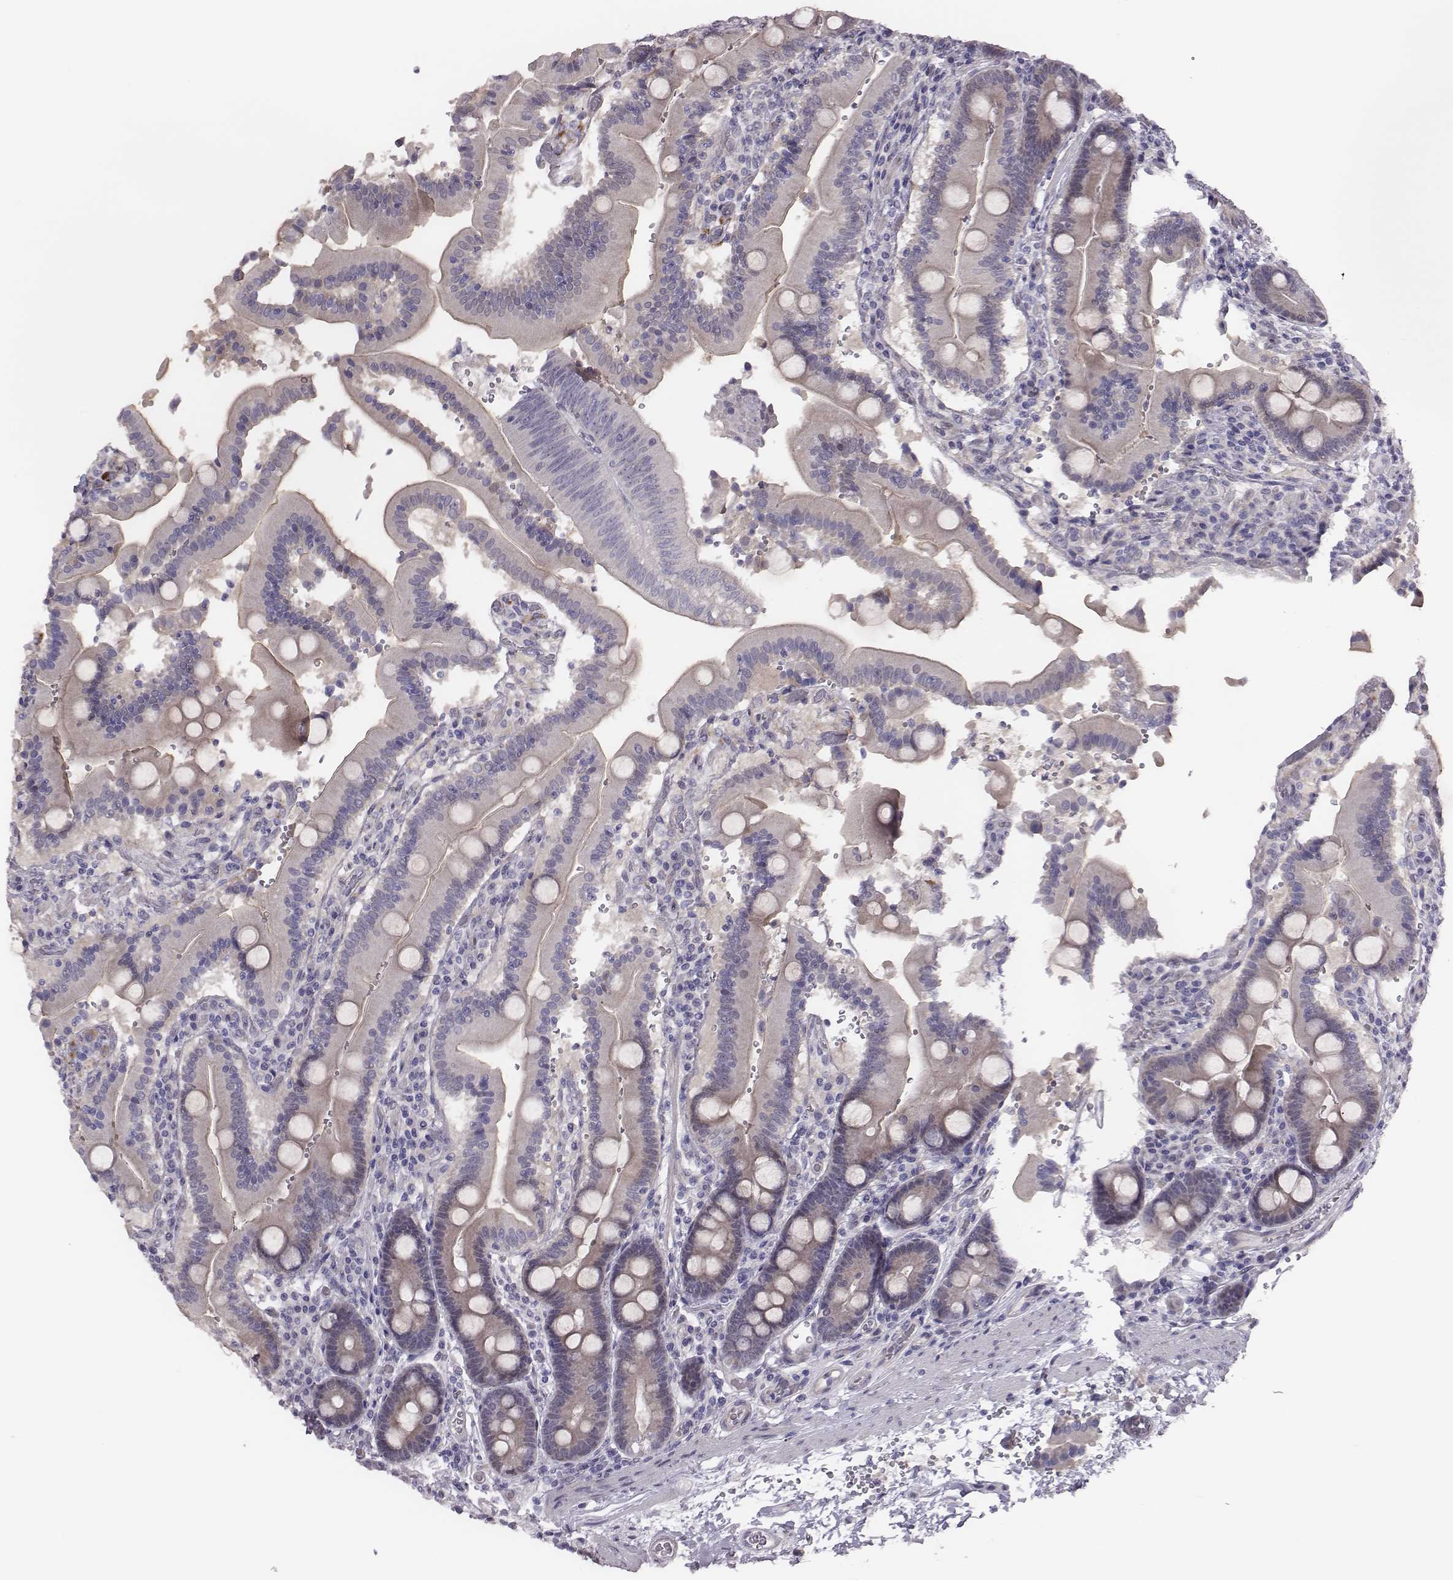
{"staining": {"intensity": "negative", "quantity": "none", "location": "none"}, "tissue": "duodenum", "cell_type": "Glandular cells", "image_type": "normal", "snomed": [{"axis": "morphology", "description": "Normal tissue, NOS"}, {"axis": "topography", "description": "Duodenum"}], "caption": "This photomicrograph is of unremarkable duodenum stained with immunohistochemistry to label a protein in brown with the nuclei are counter-stained blue. There is no expression in glandular cells. Brightfield microscopy of immunohistochemistry (IHC) stained with DAB (brown) and hematoxylin (blue), captured at high magnification.", "gene": "SCML2", "patient": {"sex": "female", "age": 62}}